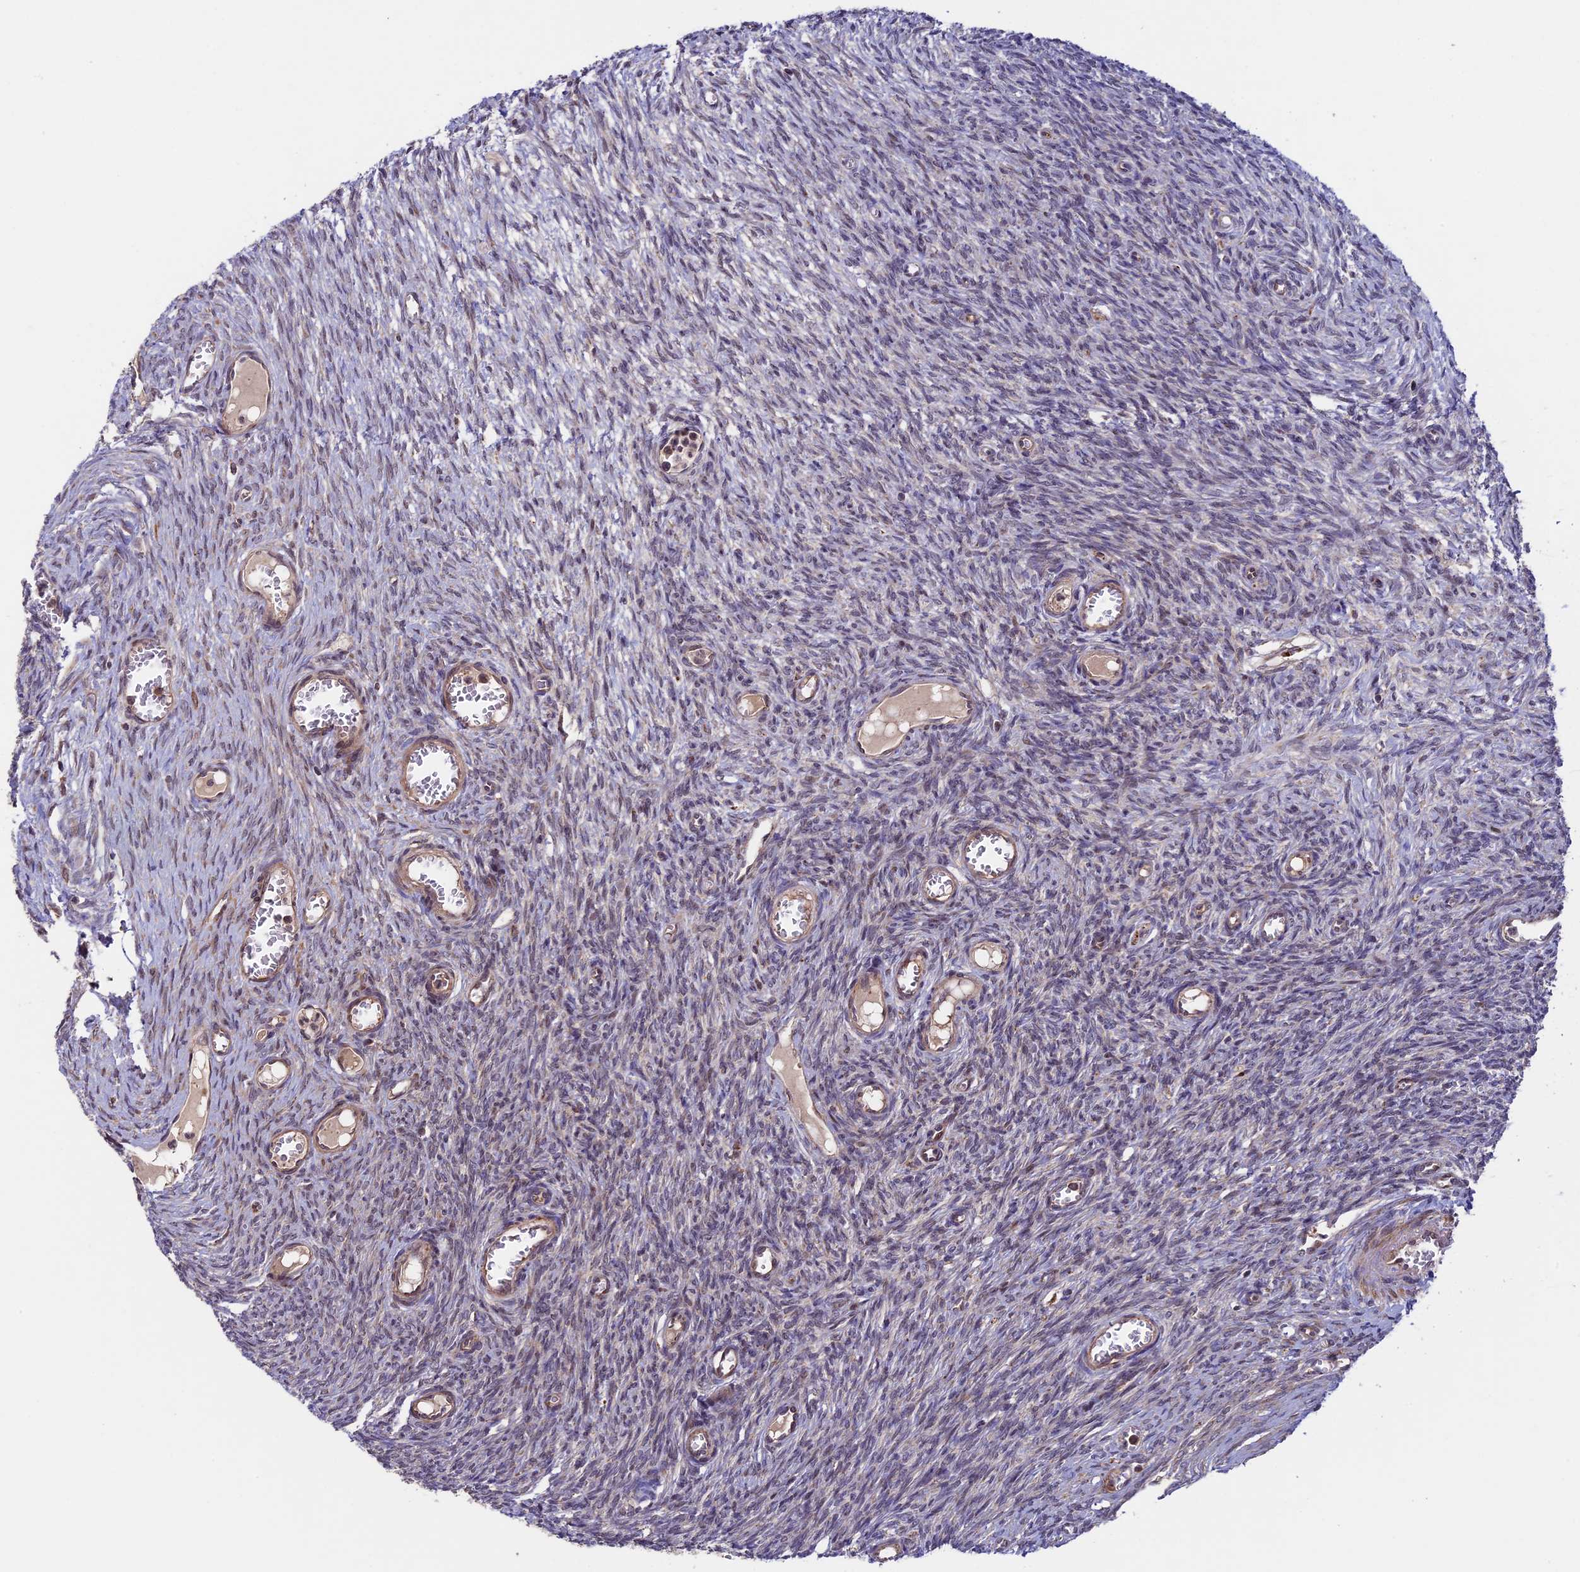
{"staining": {"intensity": "moderate", "quantity": ">75%", "location": "cytoplasmic/membranous"}, "tissue": "ovary", "cell_type": "Follicle cells", "image_type": "normal", "snomed": [{"axis": "morphology", "description": "Normal tissue, NOS"}, {"axis": "topography", "description": "Ovary"}], "caption": "Benign ovary displays moderate cytoplasmic/membranous expression in approximately >75% of follicle cells The staining was performed using DAB to visualize the protein expression in brown, while the nuclei were stained in blue with hematoxylin (Magnification: 20x)..", "gene": "RNF17", "patient": {"sex": "female", "age": 44}}